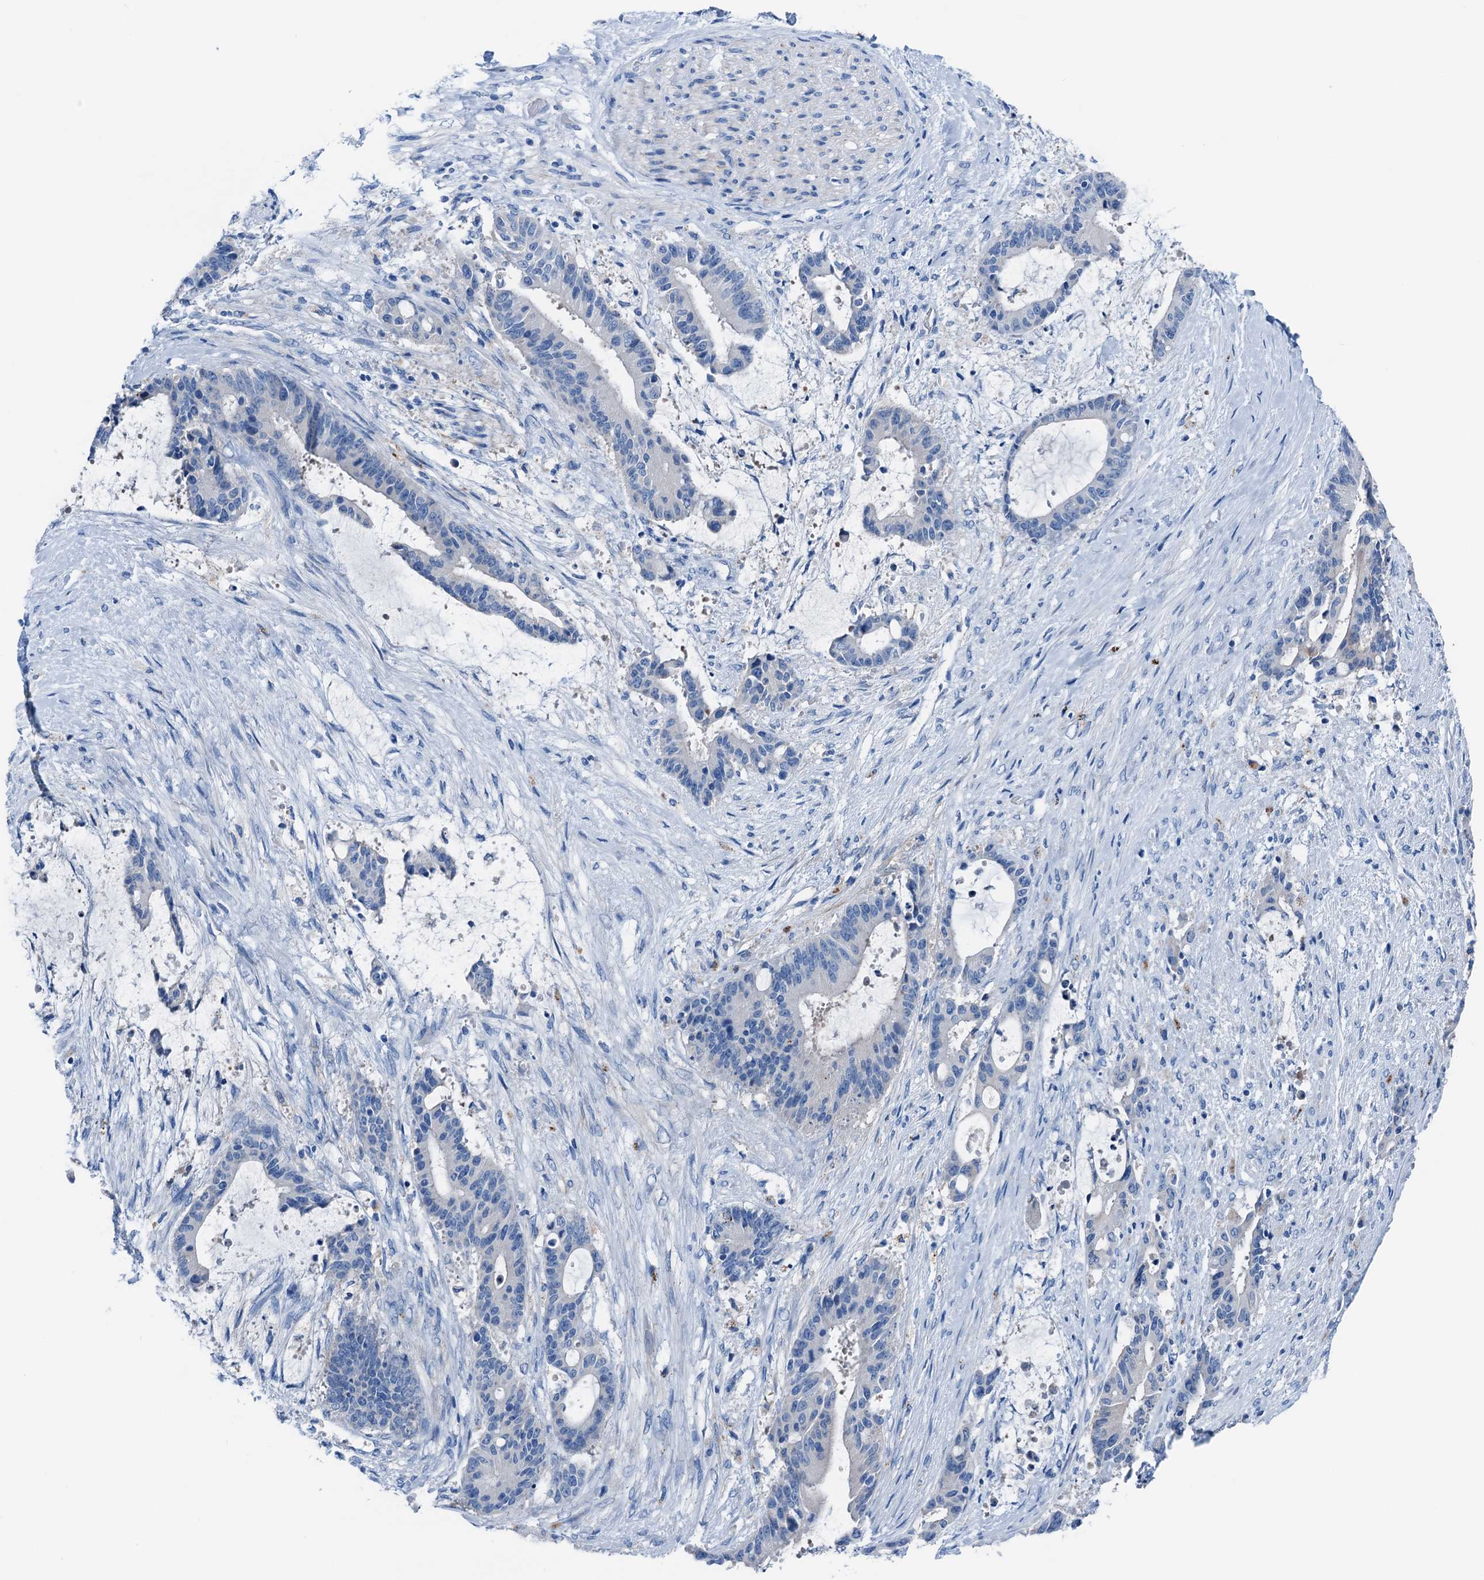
{"staining": {"intensity": "negative", "quantity": "none", "location": "none"}, "tissue": "liver cancer", "cell_type": "Tumor cells", "image_type": "cancer", "snomed": [{"axis": "morphology", "description": "Normal tissue, NOS"}, {"axis": "morphology", "description": "Cholangiocarcinoma"}, {"axis": "topography", "description": "Liver"}, {"axis": "topography", "description": "Peripheral nerve tissue"}], "caption": "Tumor cells are negative for protein expression in human liver cancer (cholangiocarcinoma).", "gene": "C1QTNF4", "patient": {"sex": "female", "age": 73}}